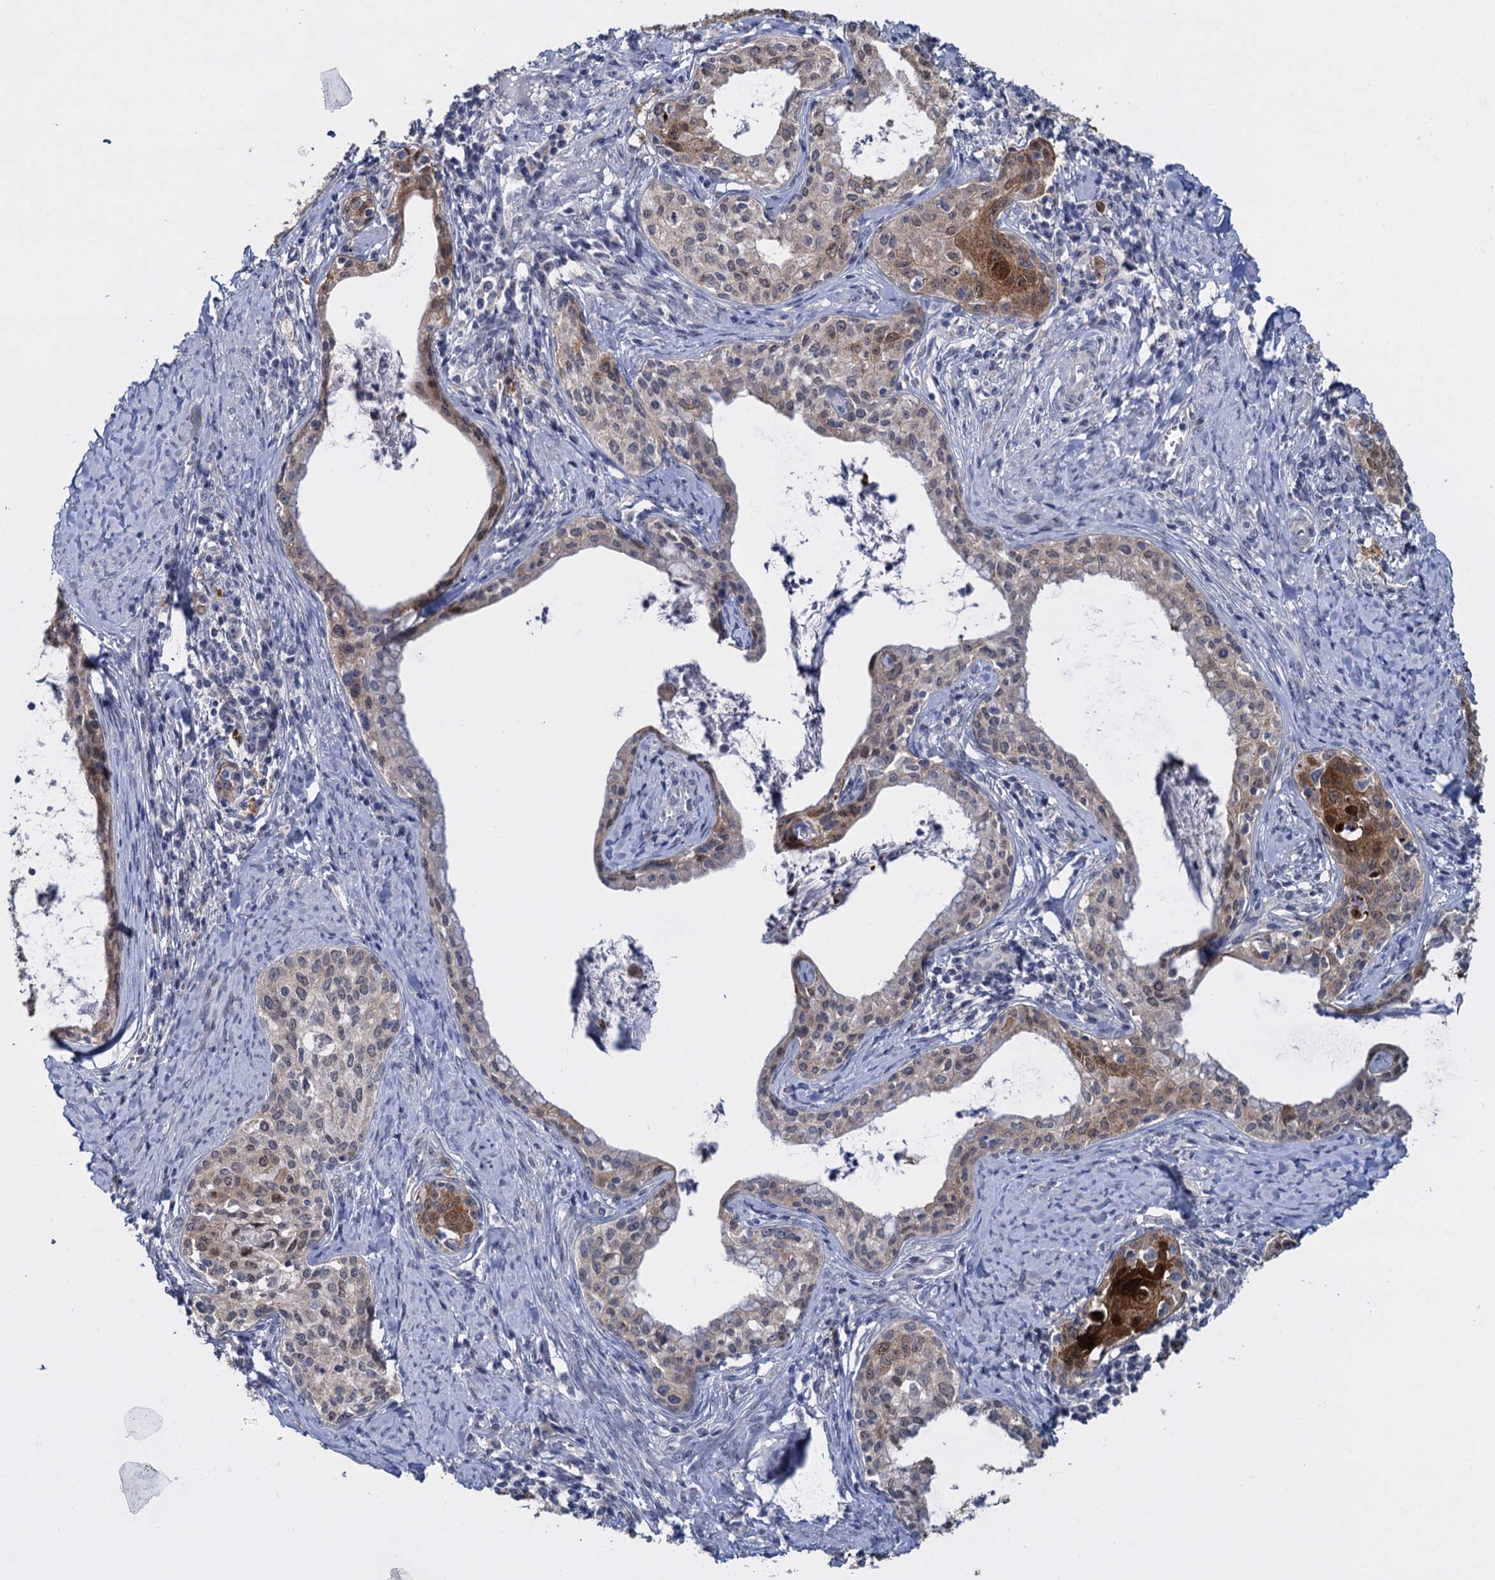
{"staining": {"intensity": "strong", "quantity": "<25%", "location": "cytoplasmic/membranous,nuclear"}, "tissue": "cervical cancer", "cell_type": "Tumor cells", "image_type": "cancer", "snomed": [{"axis": "morphology", "description": "Squamous cell carcinoma, NOS"}, {"axis": "morphology", "description": "Adenocarcinoma, NOS"}, {"axis": "topography", "description": "Cervix"}], "caption": "Immunohistochemical staining of cervical cancer (adenocarcinoma) shows medium levels of strong cytoplasmic/membranous and nuclear protein positivity in approximately <25% of tumor cells. (DAB (3,3'-diaminobenzidine) IHC, brown staining for protein, blue staining for nuclei).", "gene": "SFN", "patient": {"sex": "female", "age": 52}}